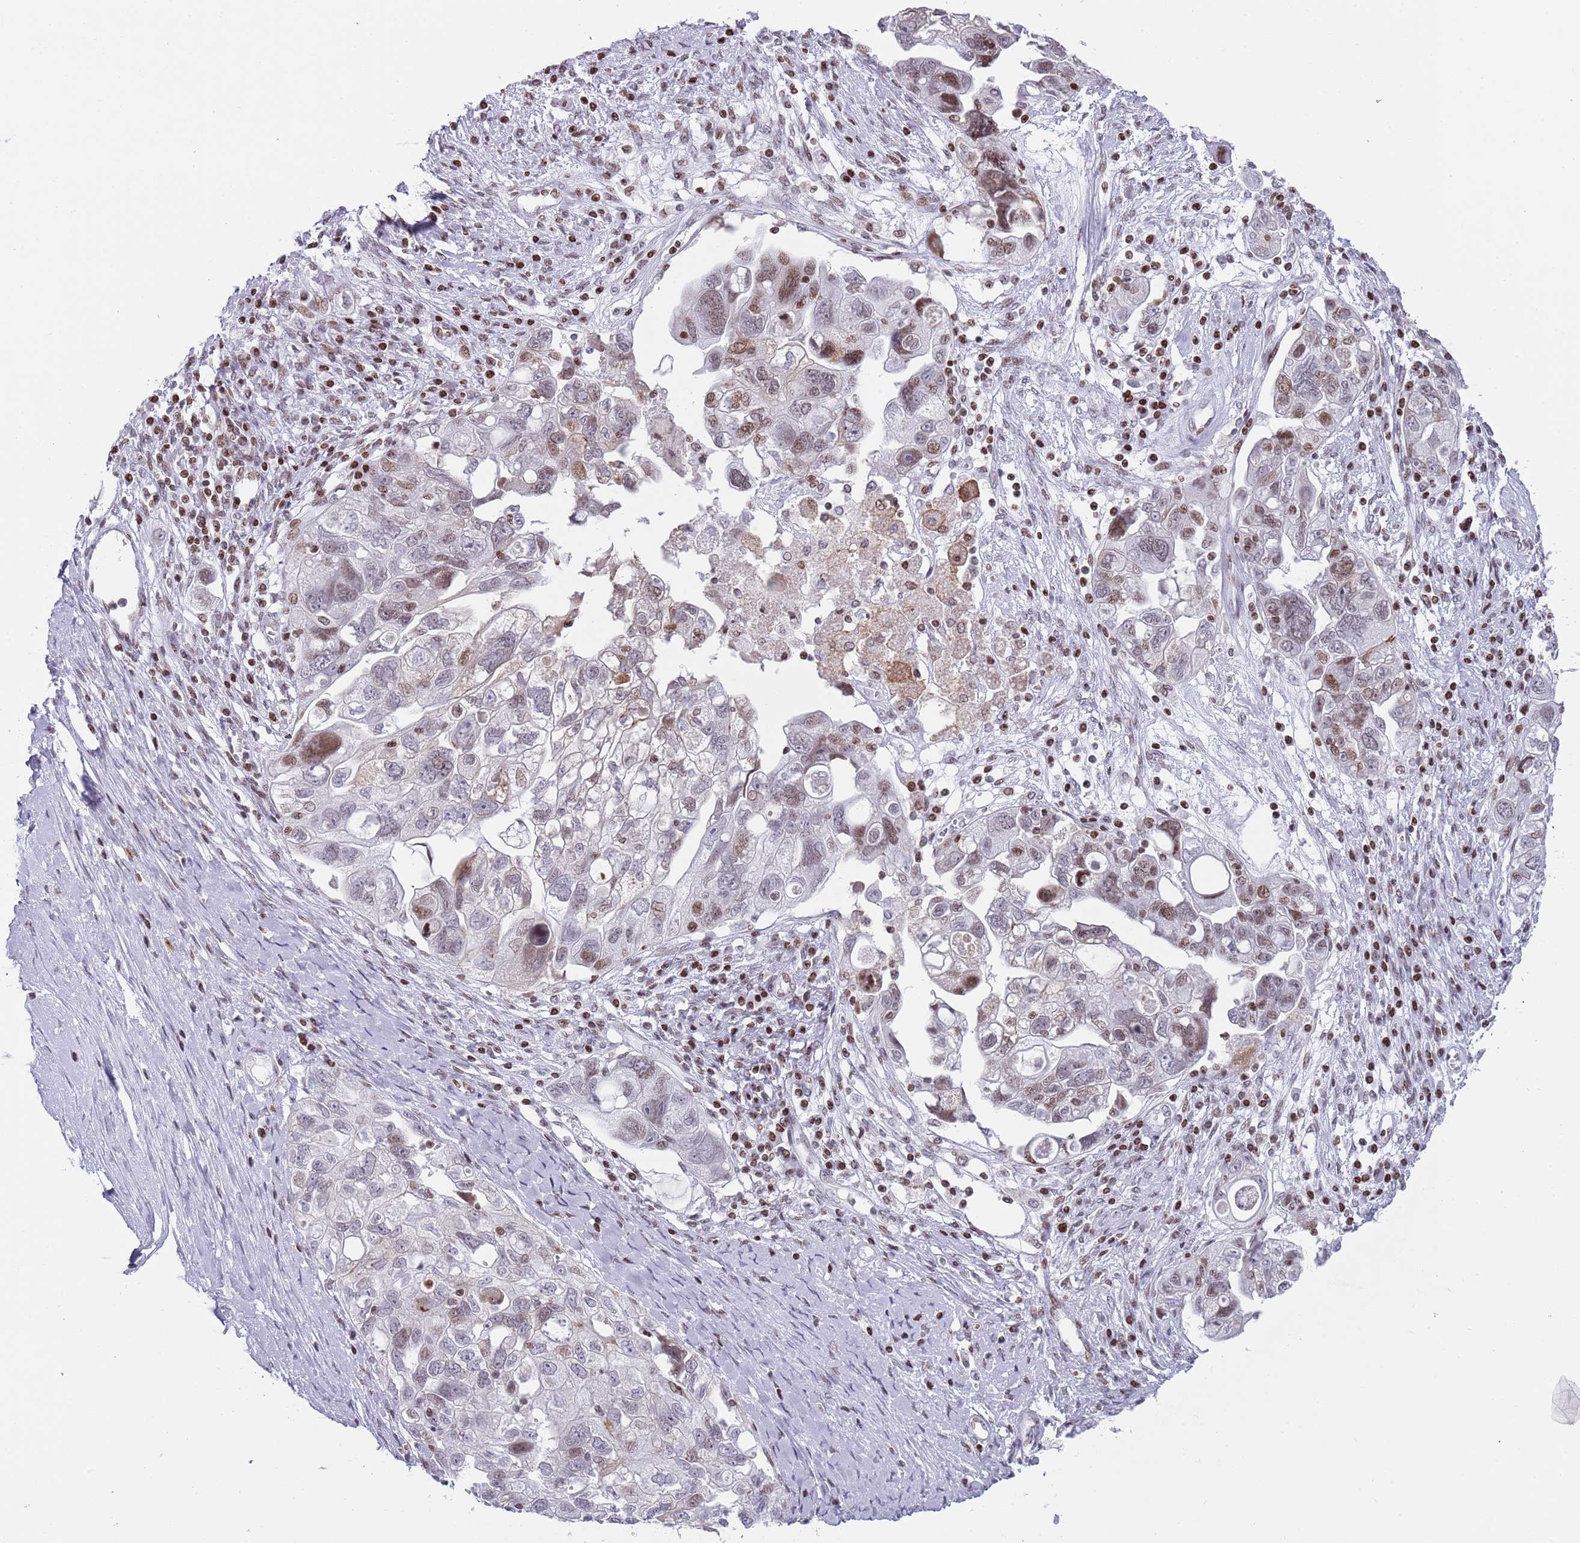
{"staining": {"intensity": "moderate", "quantity": "25%-75%", "location": "nuclear"}, "tissue": "ovarian cancer", "cell_type": "Tumor cells", "image_type": "cancer", "snomed": [{"axis": "morphology", "description": "Carcinoma, NOS"}, {"axis": "morphology", "description": "Cystadenocarcinoma, serous, NOS"}, {"axis": "topography", "description": "Ovary"}], "caption": "An image of human ovarian serous cystadenocarcinoma stained for a protein reveals moderate nuclear brown staining in tumor cells.", "gene": "HDAC8", "patient": {"sex": "female", "age": 69}}